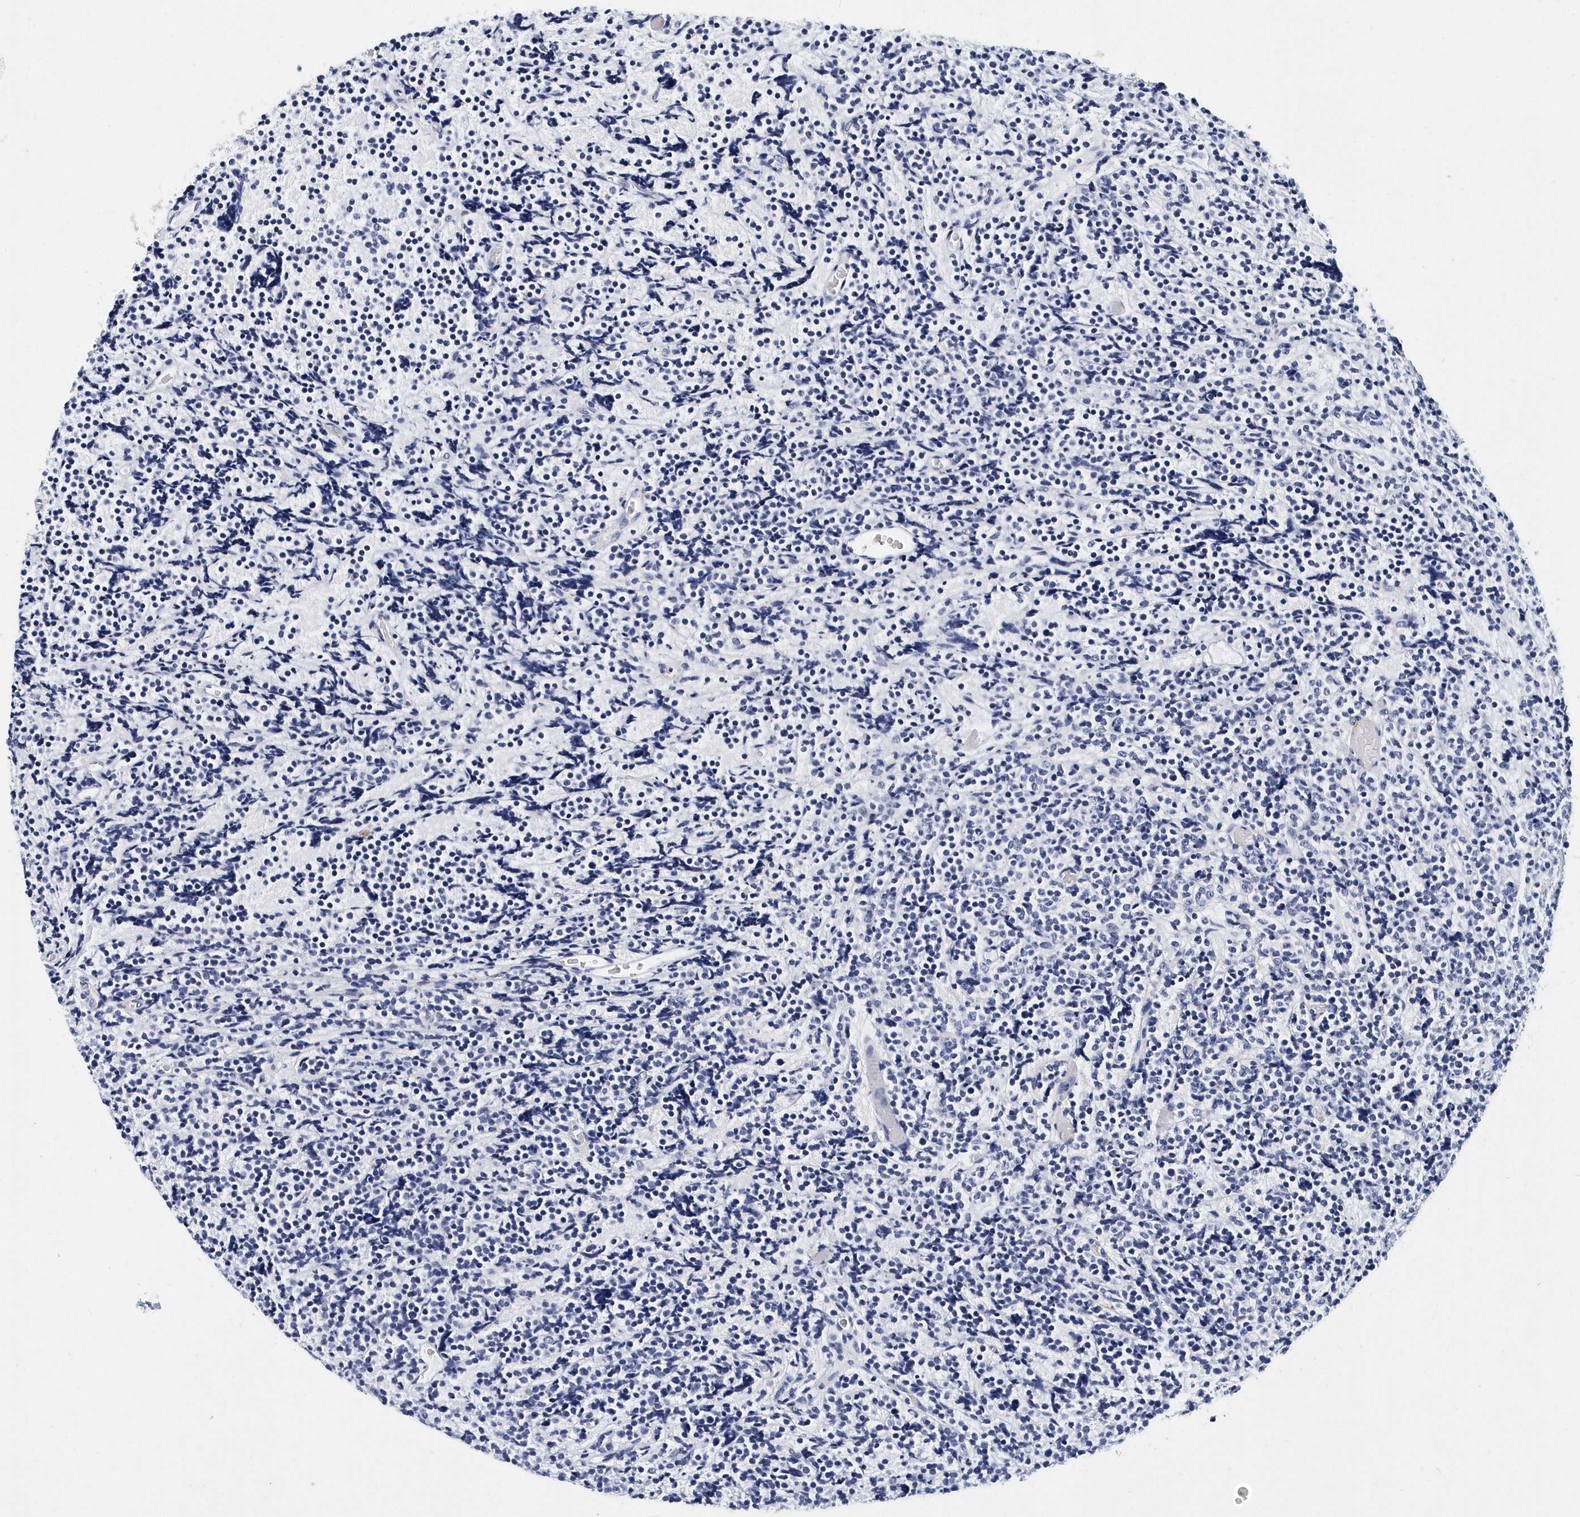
{"staining": {"intensity": "negative", "quantity": "none", "location": "none"}, "tissue": "glioma", "cell_type": "Tumor cells", "image_type": "cancer", "snomed": [{"axis": "morphology", "description": "Glioma, malignant, Low grade"}, {"axis": "topography", "description": "Brain"}], "caption": "Tumor cells are negative for brown protein staining in low-grade glioma (malignant).", "gene": "ITGA2B", "patient": {"sex": "female", "age": 1}}